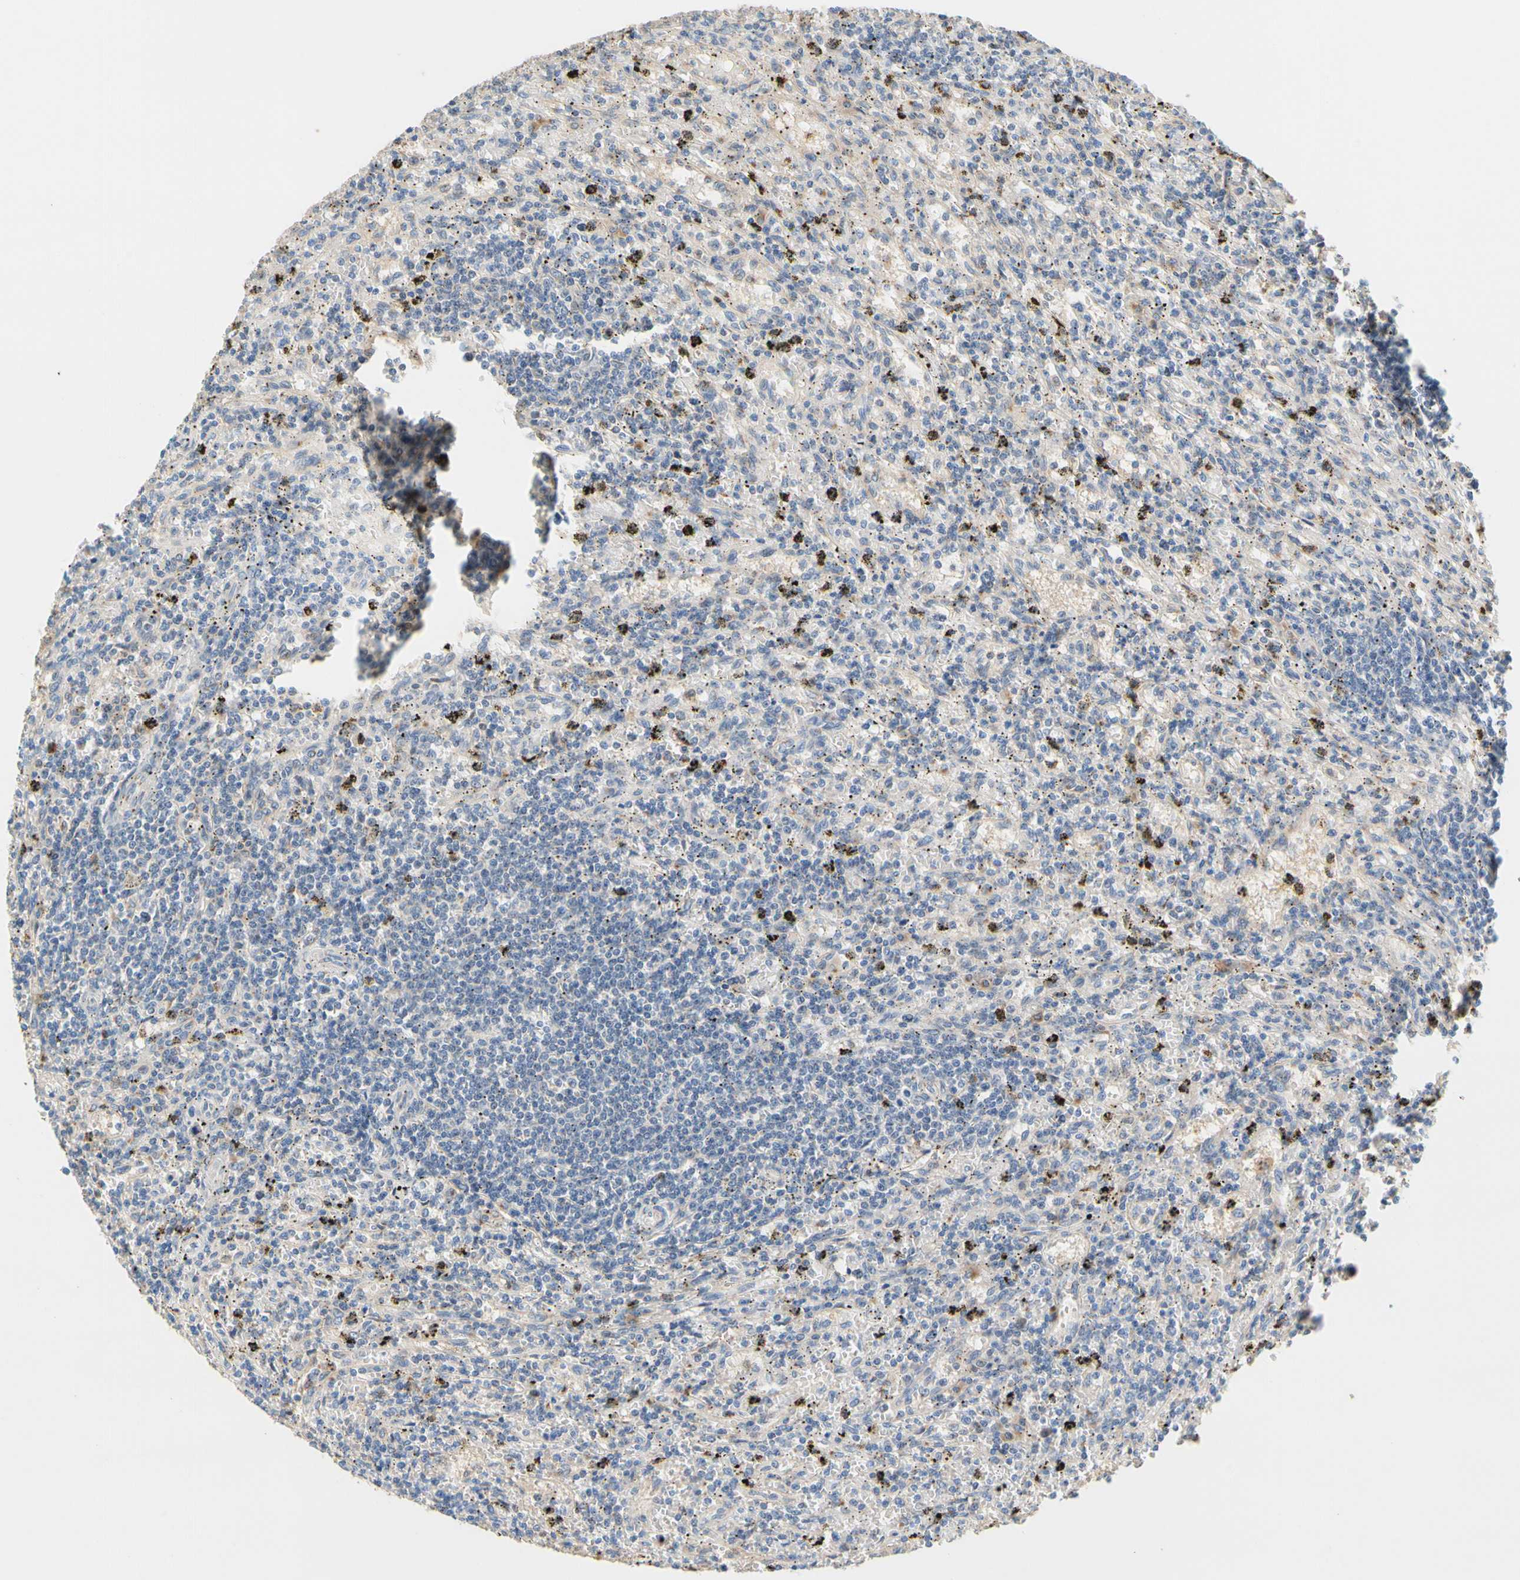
{"staining": {"intensity": "negative", "quantity": "none", "location": "none"}, "tissue": "lymphoma", "cell_type": "Tumor cells", "image_type": "cancer", "snomed": [{"axis": "morphology", "description": "Malignant lymphoma, non-Hodgkin's type, Low grade"}, {"axis": "topography", "description": "Spleen"}], "caption": "This photomicrograph is of malignant lymphoma, non-Hodgkin's type (low-grade) stained with immunohistochemistry (IHC) to label a protein in brown with the nuclei are counter-stained blue. There is no positivity in tumor cells.", "gene": "GPSM2", "patient": {"sex": "male", "age": 76}}